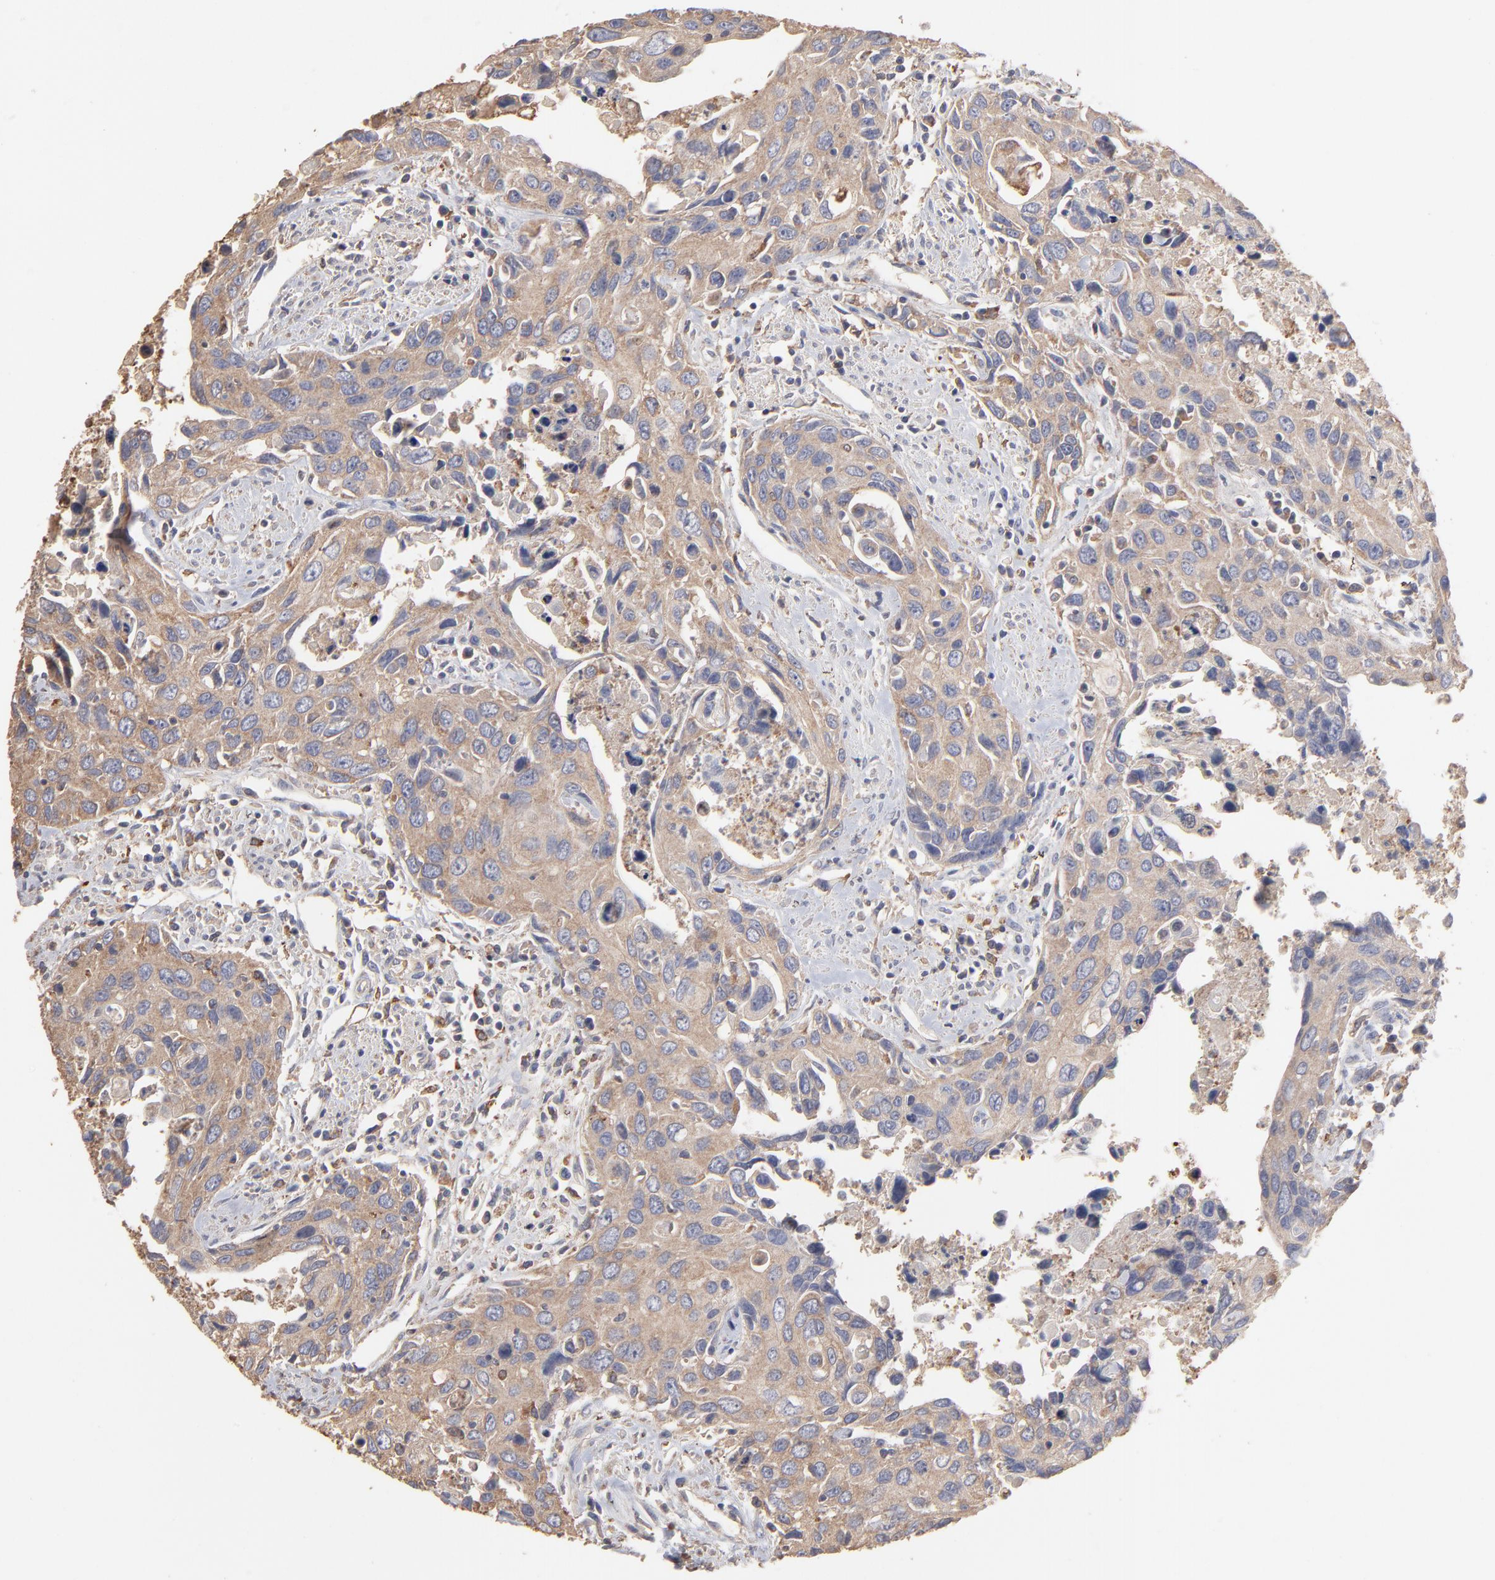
{"staining": {"intensity": "moderate", "quantity": ">75%", "location": "cytoplasmic/membranous"}, "tissue": "urothelial cancer", "cell_type": "Tumor cells", "image_type": "cancer", "snomed": [{"axis": "morphology", "description": "Urothelial carcinoma, High grade"}, {"axis": "topography", "description": "Urinary bladder"}], "caption": "Protein expression by IHC exhibits moderate cytoplasmic/membranous expression in about >75% of tumor cells in high-grade urothelial carcinoma.", "gene": "TANGO2", "patient": {"sex": "male", "age": 71}}